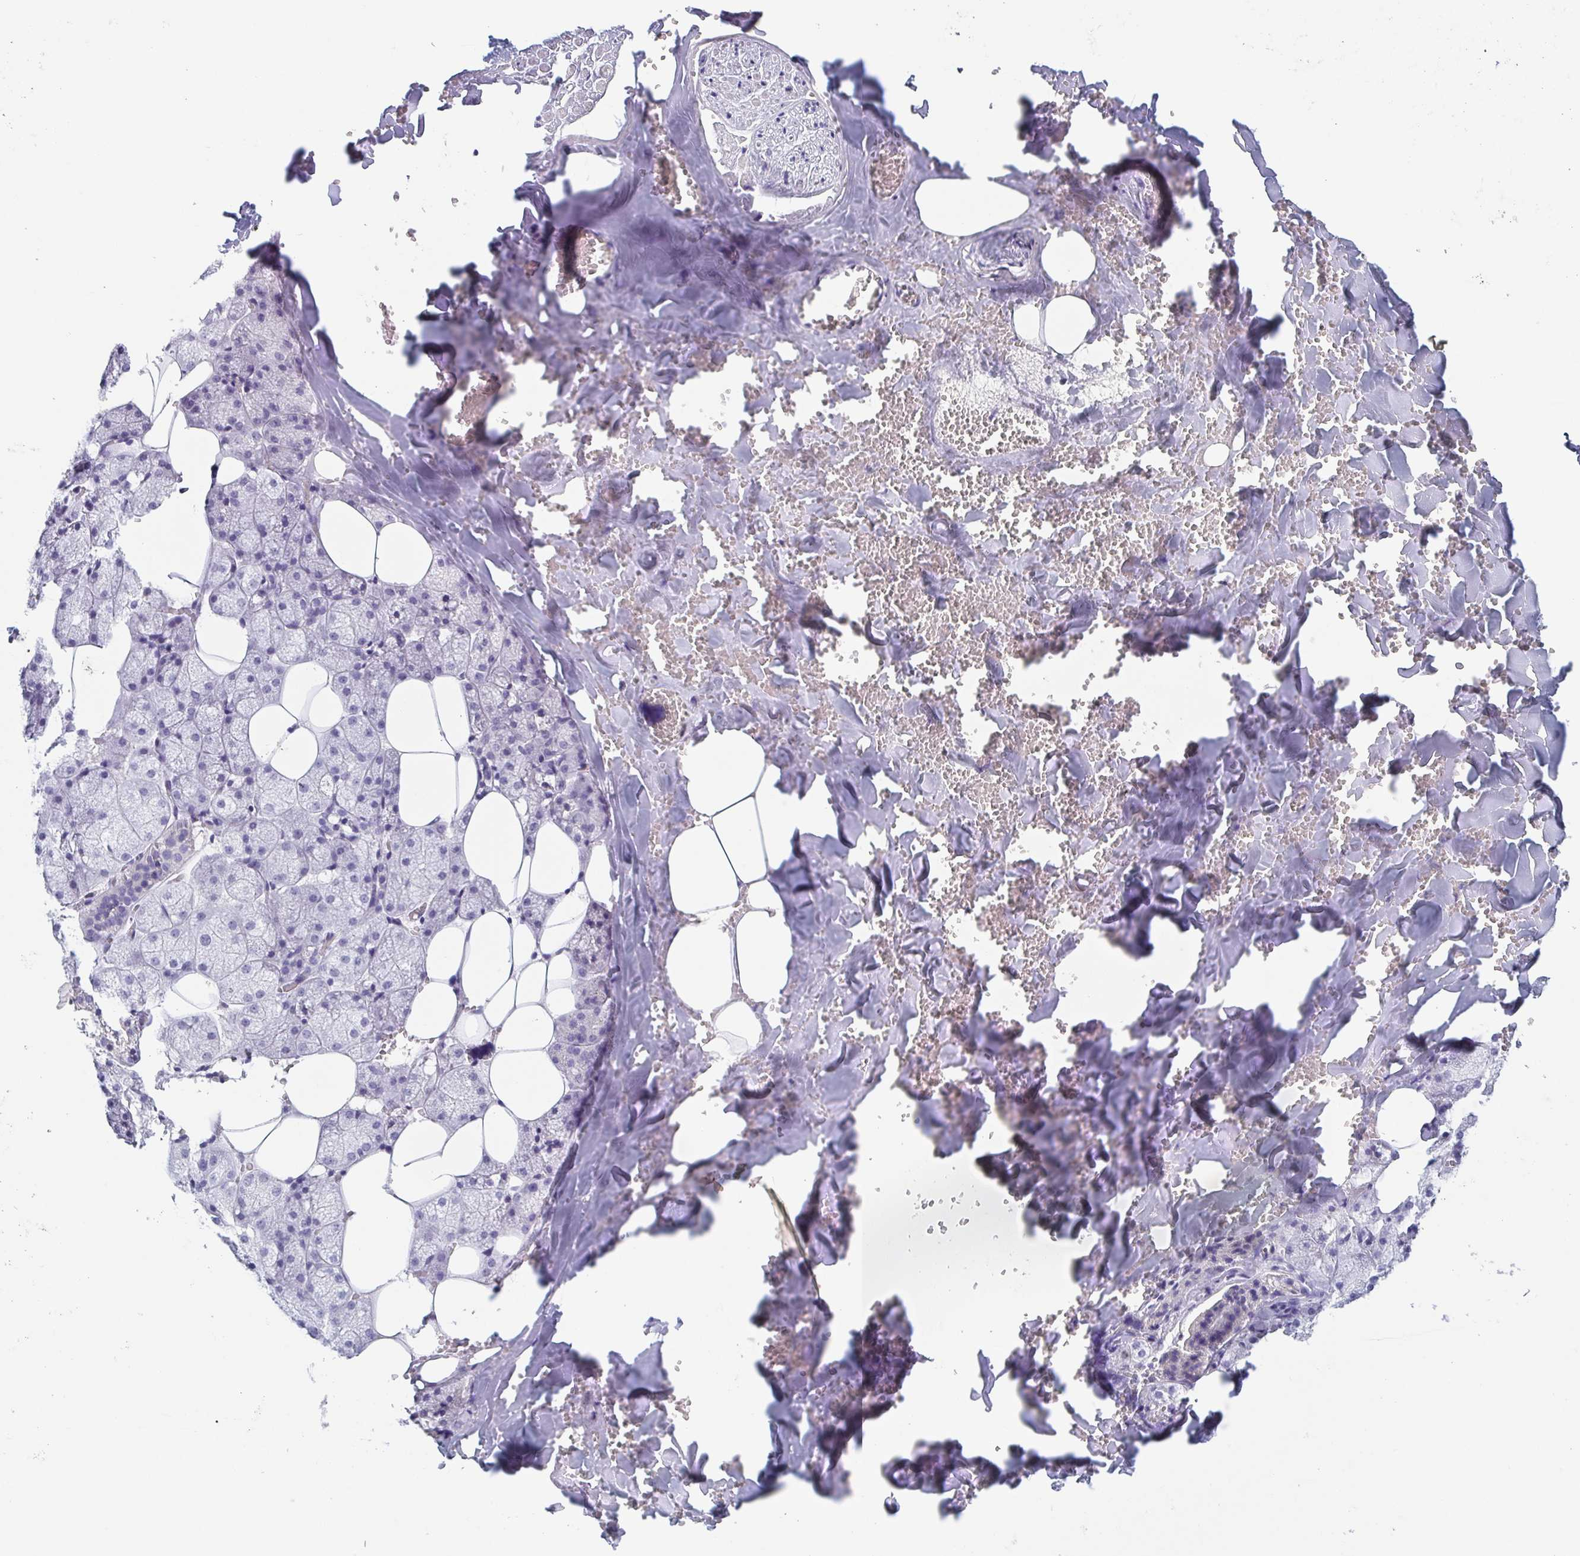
{"staining": {"intensity": "negative", "quantity": "none", "location": "none"}, "tissue": "salivary gland", "cell_type": "Glandular cells", "image_type": "normal", "snomed": [{"axis": "morphology", "description": "Normal tissue, NOS"}, {"axis": "topography", "description": "Salivary gland"}, {"axis": "topography", "description": "Peripheral nerve tissue"}], "caption": "This is an immunohistochemistry photomicrograph of unremarkable salivary gland. There is no expression in glandular cells.", "gene": "ITLN1", "patient": {"sex": "male", "age": 38}}